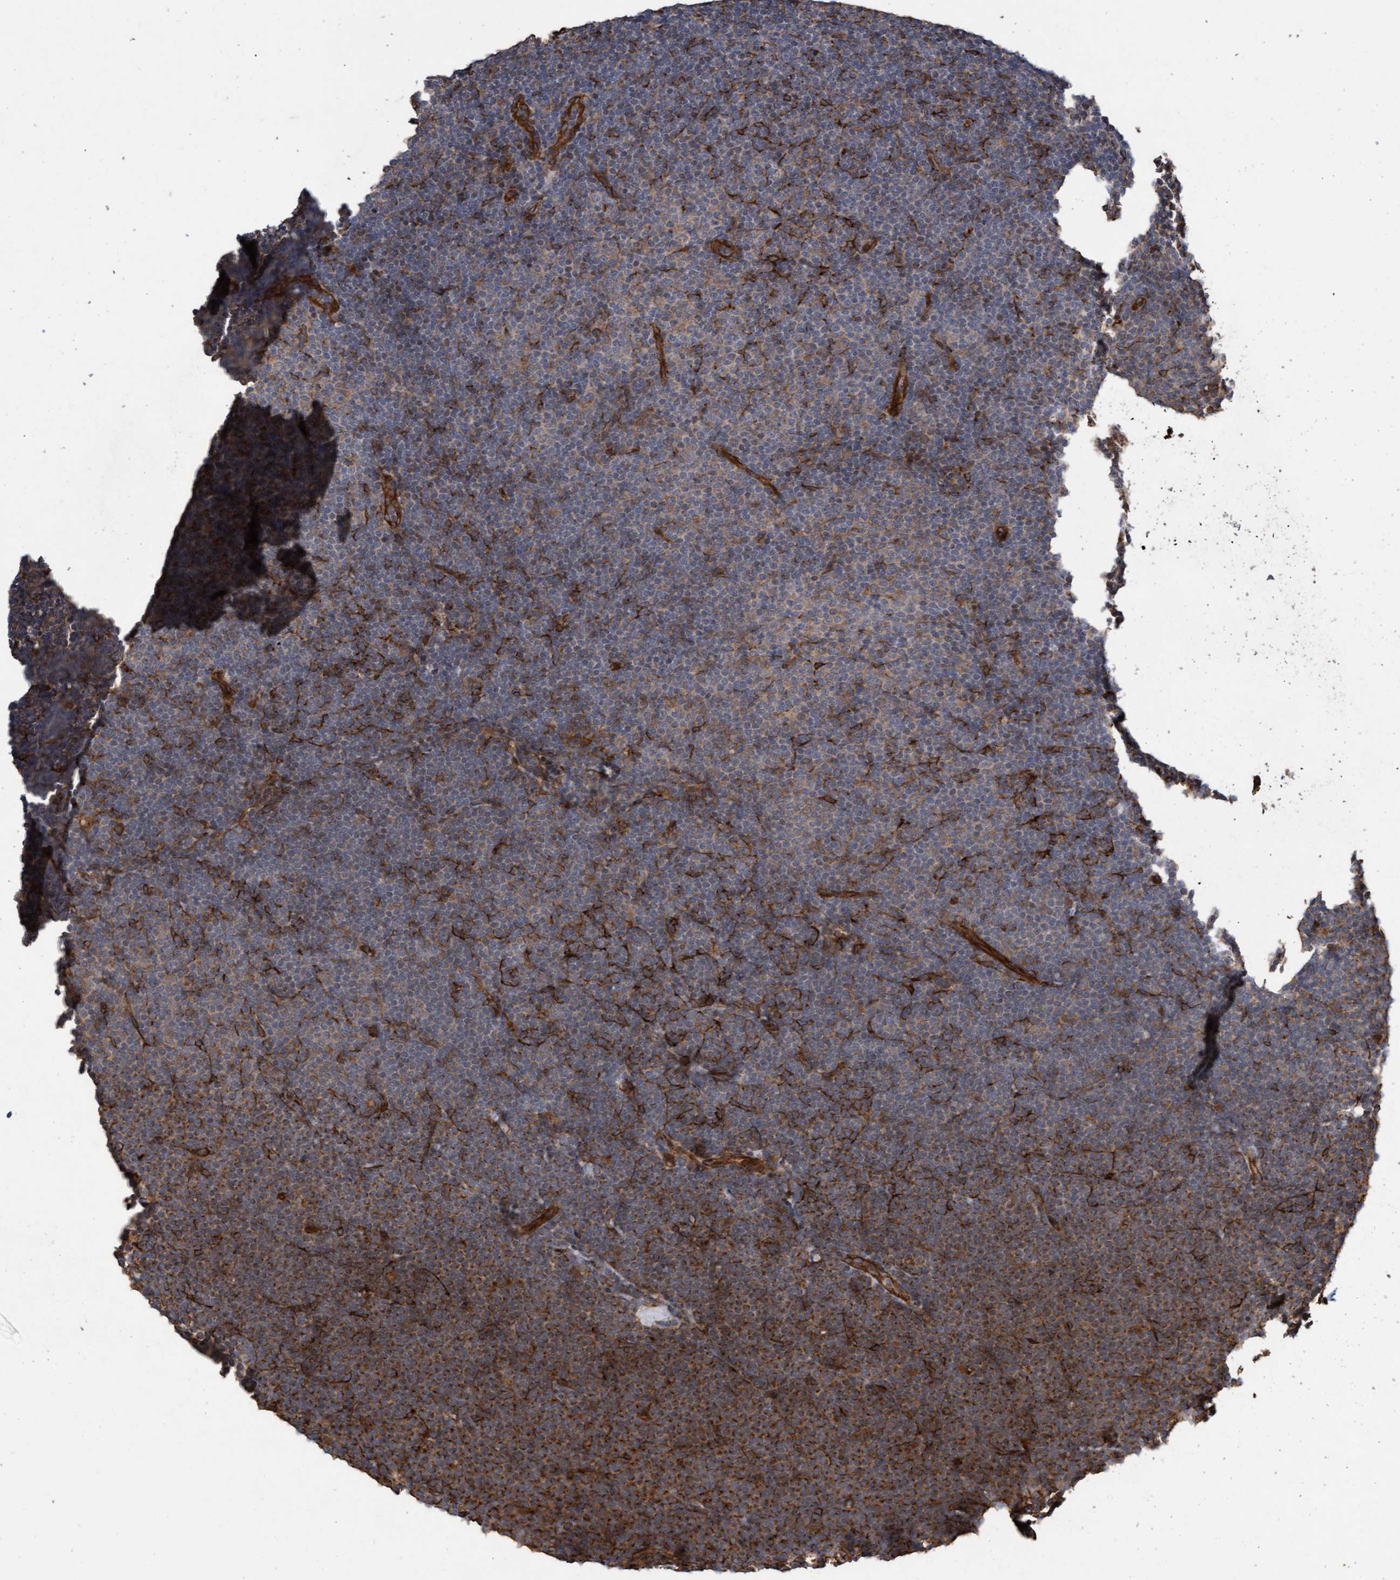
{"staining": {"intensity": "moderate", "quantity": "25%-75%", "location": "cytoplasmic/membranous"}, "tissue": "lymphoma", "cell_type": "Tumor cells", "image_type": "cancer", "snomed": [{"axis": "morphology", "description": "Malignant lymphoma, non-Hodgkin's type, Low grade"}, {"axis": "topography", "description": "Lymph node"}], "caption": "High-power microscopy captured an immunohistochemistry (IHC) micrograph of malignant lymphoma, non-Hodgkin's type (low-grade), revealing moderate cytoplasmic/membranous expression in approximately 25%-75% of tumor cells.", "gene": "CDC42EP4", "patient": {"sex": "female", "age": 53}}